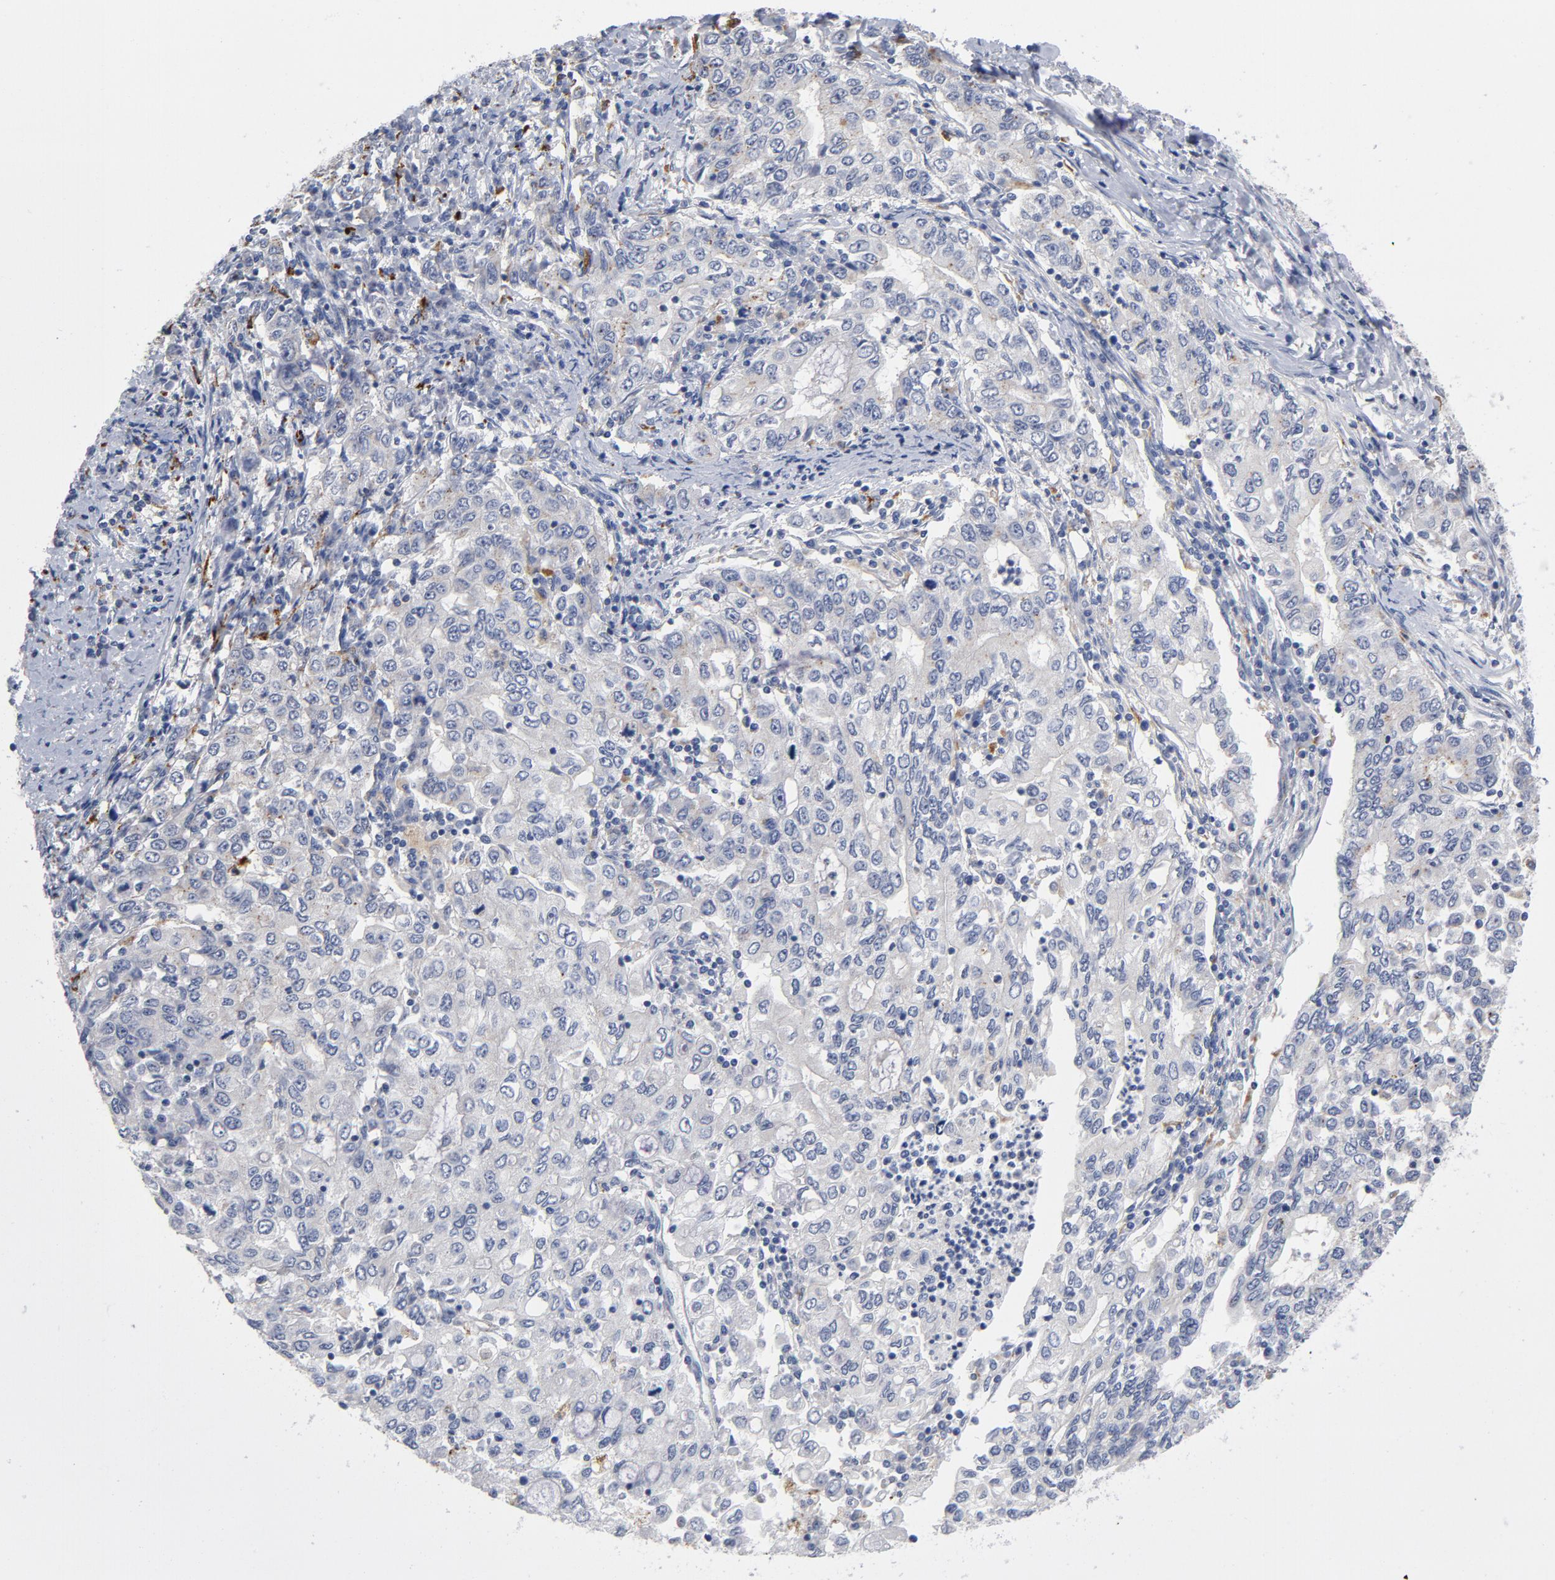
{"staining": {"intensity": "negative", "quantity": "none", "location": "none"}, "tissue": "stomach cancer", "cell_type": "Tumor cells", "image_type": "cancer", "snomed": [{"axis": "morphology", "description": "Adenocarcinoma, NOS"}, {"axis": "topography", "description": "Stomach, lower"}], "caption": "Immunohistochemistry (IHC) of human adenocarcinoma (stomach) exhibits no staining in tumor cells.", "gene": "AKT2", "patient": {"sex": "female", "age": 72}}